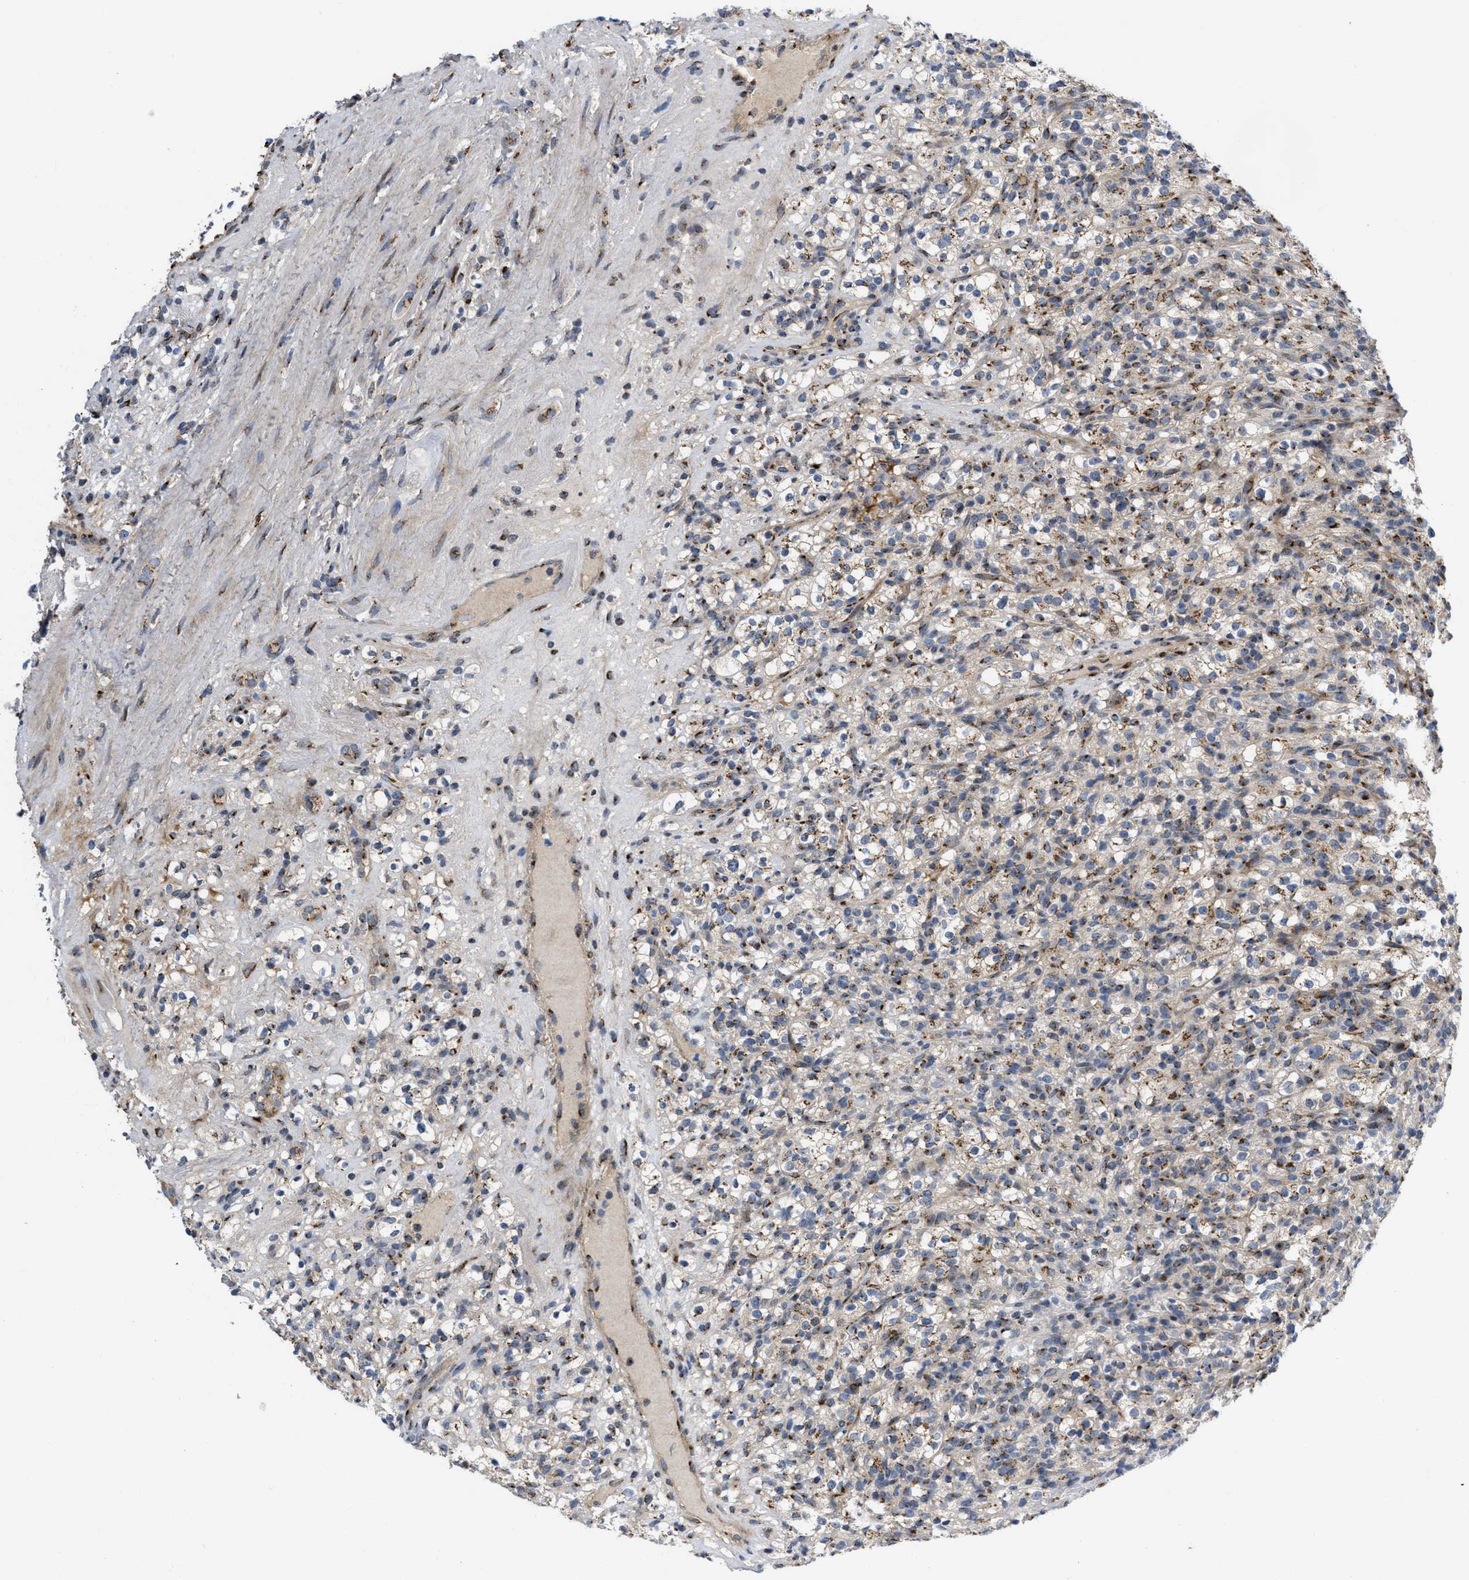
{"staining": {"intensity": "moderate", "quantity": "25%-75%", "location": "cytoplasmic/membranous"}, "tissue": "renal cancer", "cell_type": "Tumor cells", "image_type": "cancer", "snomed": [{"axis": "morphology", "description": "Normal tissue, NOS"}, {"axis": "morphology", "description": "Adenocarcinoma, NOS"}, {"axis": "topography", "description": "Kidney"}], "caption": "About 25%-75% of tumor cells in renal adenocarcinoma reveal moderate cytoplasmic/membranous protein positivity as visualized by brown immunohistochemical staining.", "gene": "ZNF70", "patient": {"sex": "female", "age": 72}}